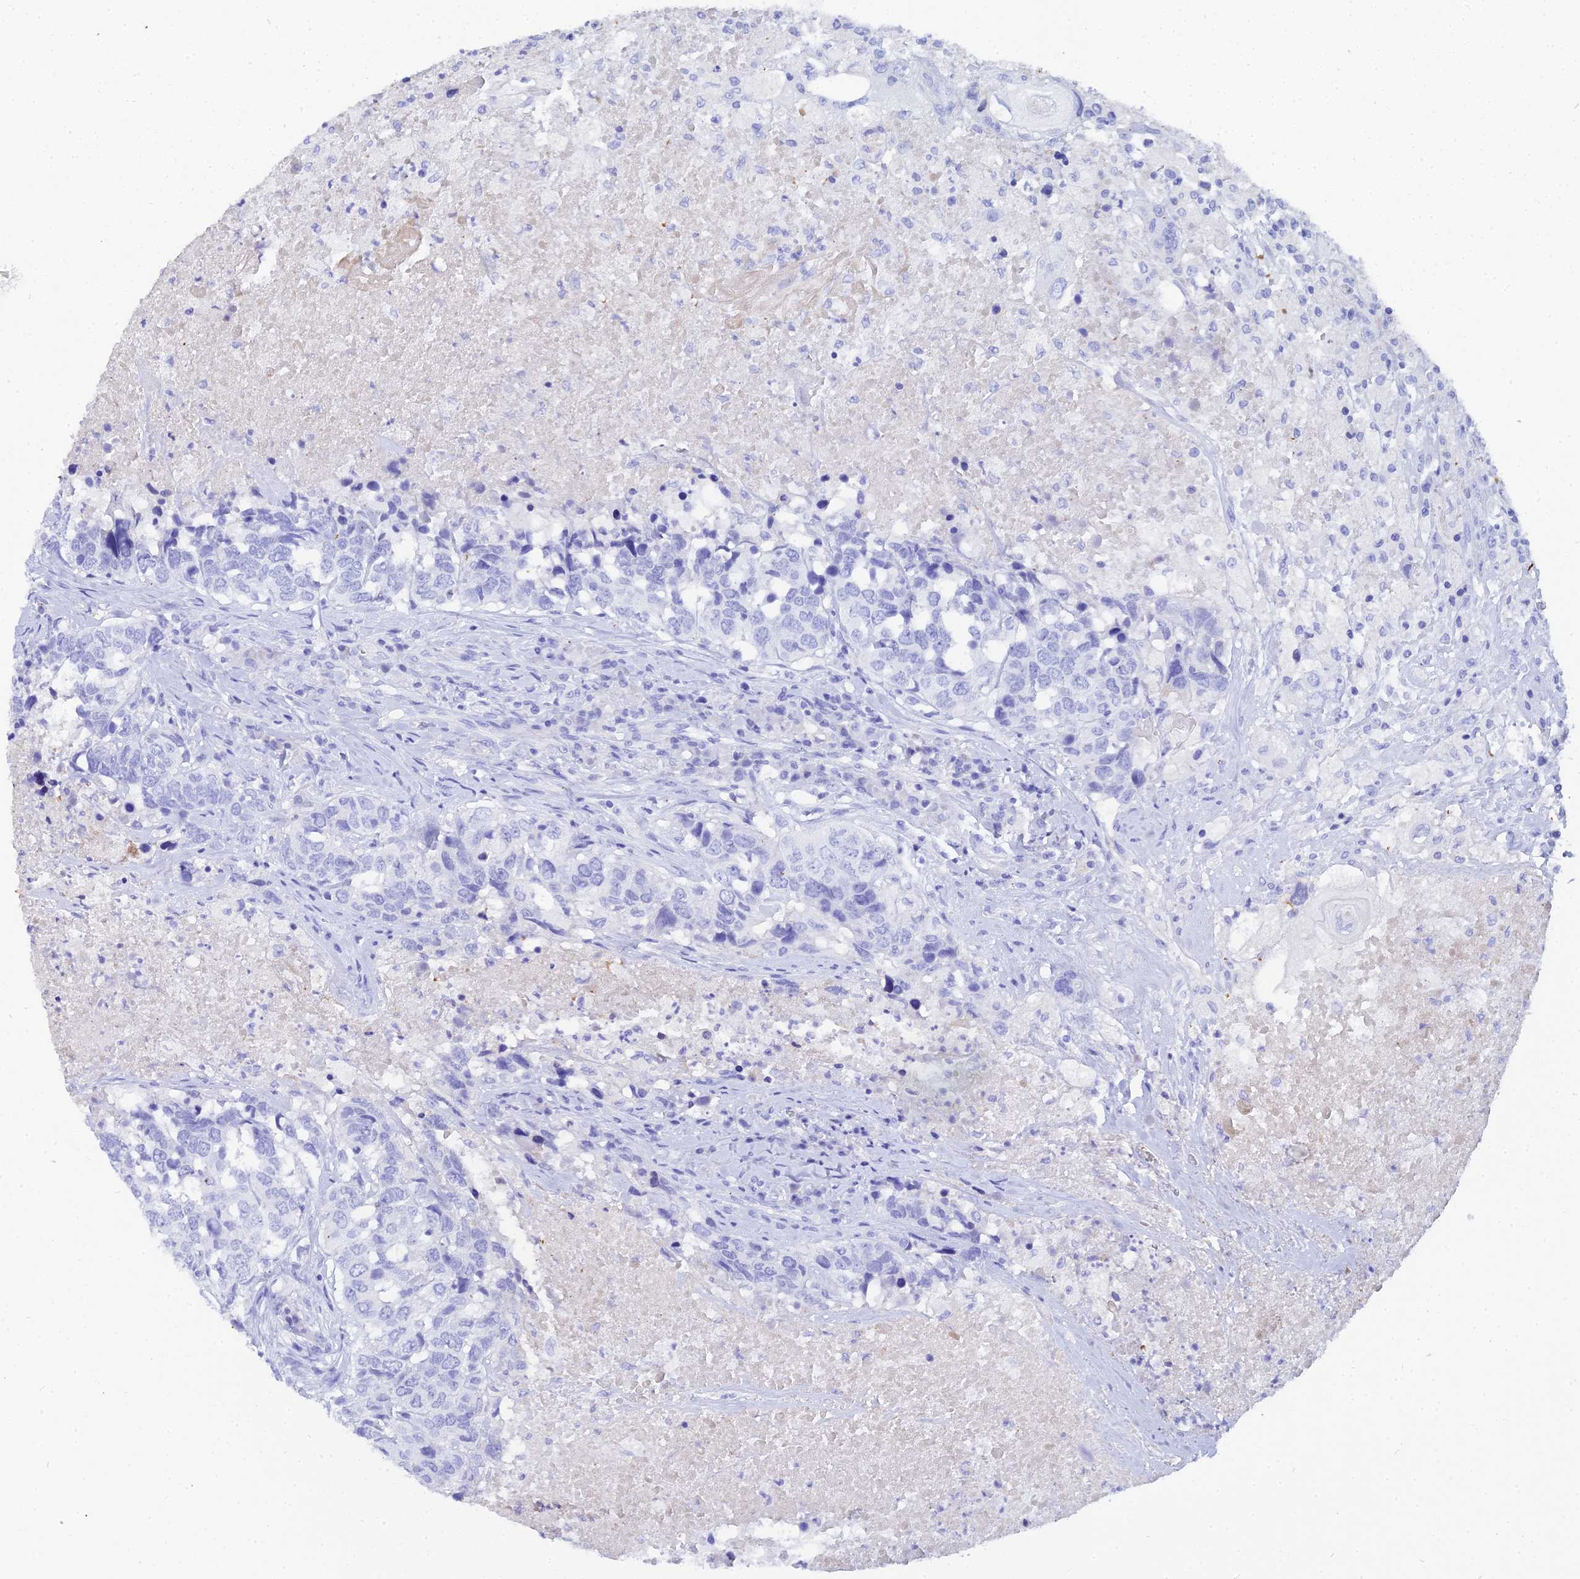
{"staining": {"intensity": "negative", "quantity": "none", "location": "none"}, "tissue": "head and neck cancer", "cell_type": "Tumor cells", "image_type": "cancer", "snomed": [{"axis": "morphology", "description": "Squamous cell carcinoma, NOS"}, {"axis": "topography", "description": "Head-Neck"}], "caption": "Human head and neck cancer (squamous cell carcinoma) stained for a protein using IHC demonstrates no expression in tumor cells.", "gene": "CELA3A", "patient": {"sex": "male", "age": 66}}